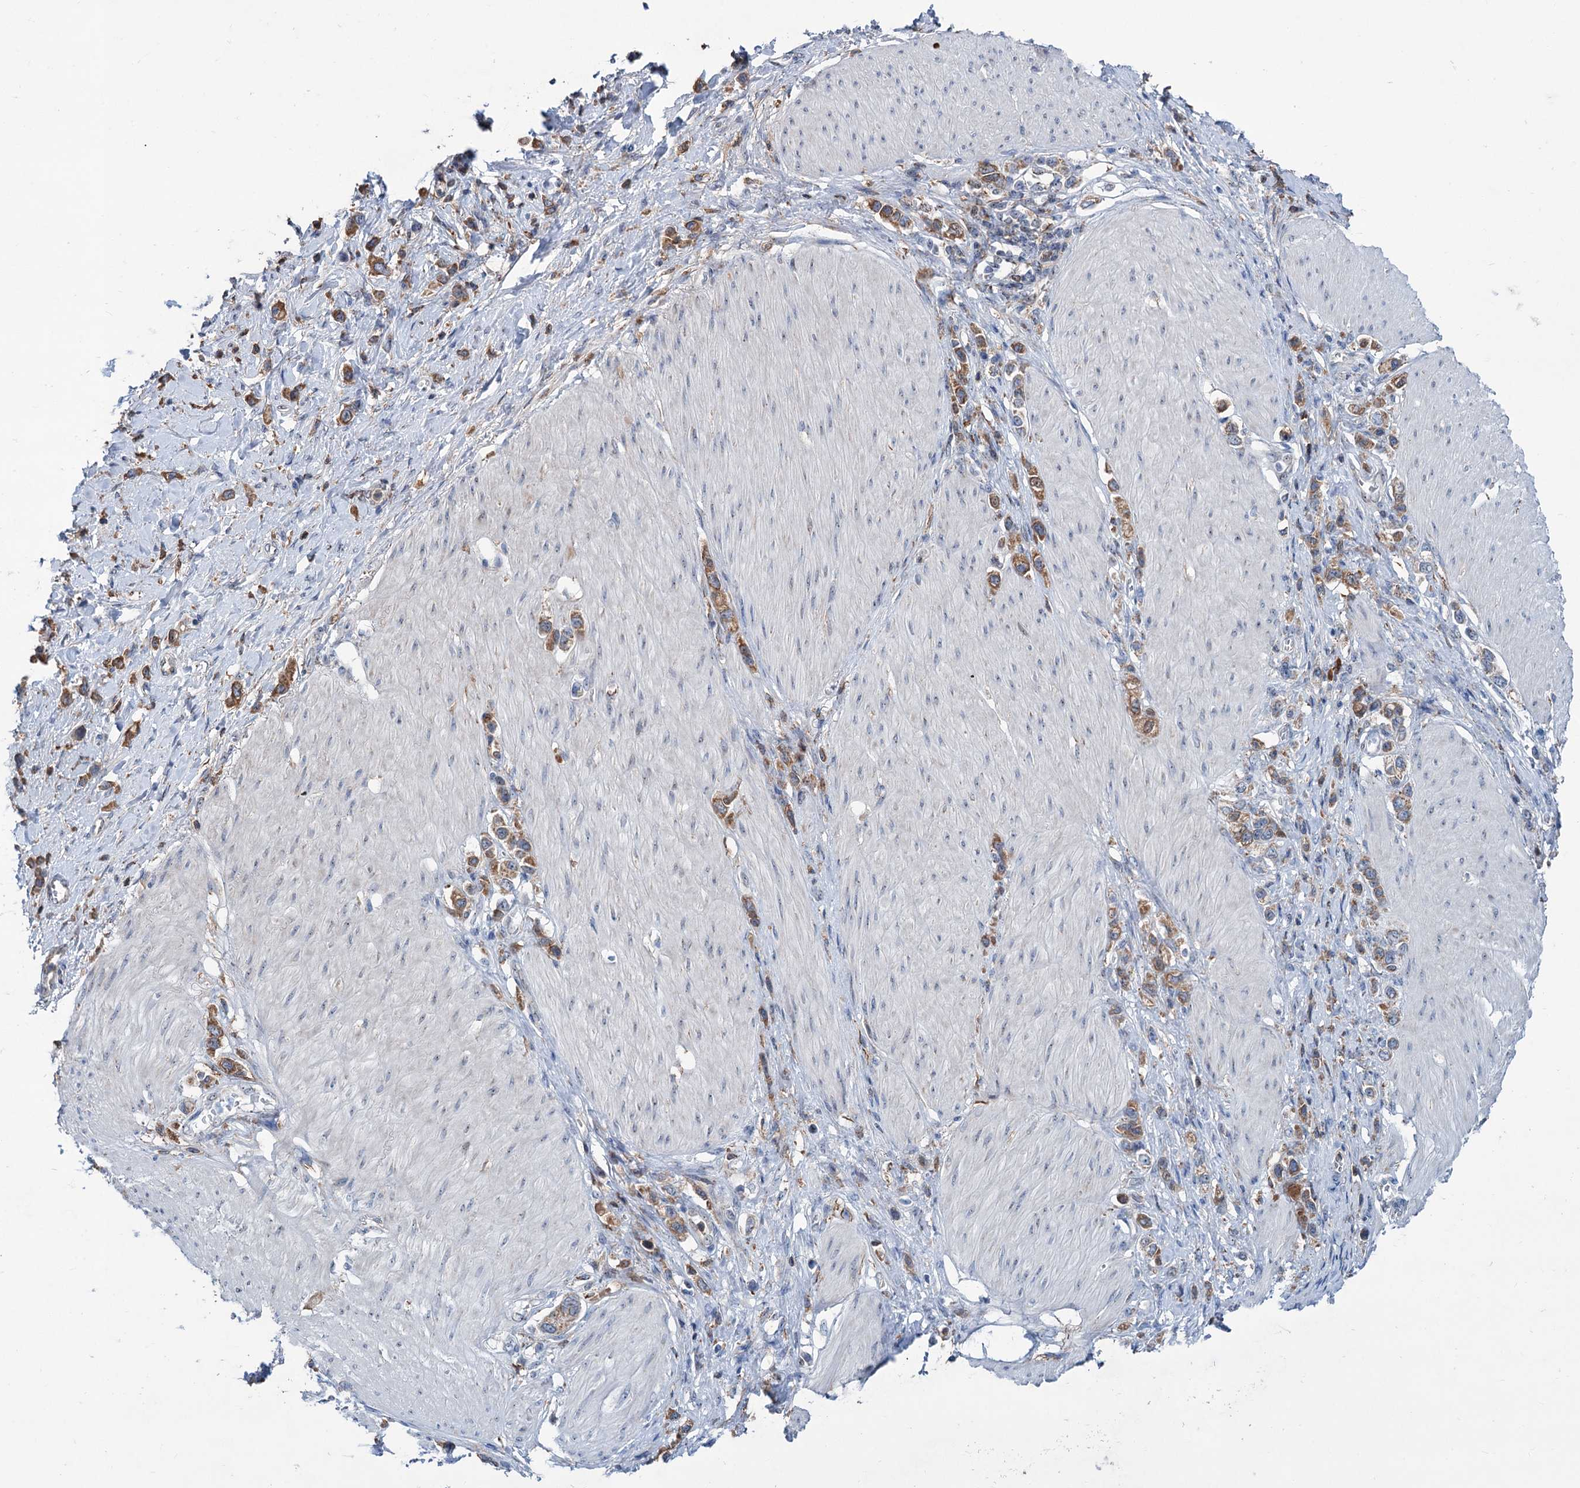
{"staining": {"intensity": "moderate", "quantity": ">75%", "location": "cytoplasmic/membranous"}, "tissue": "stomach cancer", "cell_type": "Tumor cells", "image_type": "cancer", "snomed": [{"axis": "morphology", "description": "Normal tissue, NOS"}, {"axis": "morphology", "description": "Adenocarcinoma, NOS"}, {"axis": "topography", "description": "Stomach, upper"}, {"axis": "topography", "description": "Stomach"}], "caption": "This histopathology image shows immunohistochemistry staining of human adenocarcinoma (stomach), with medium moderate cytoplasmic/membranous staining in approximately >75% of tumor cells.", "gene": "LPIN1", "patient": {"sex": "female", "age": 65}}